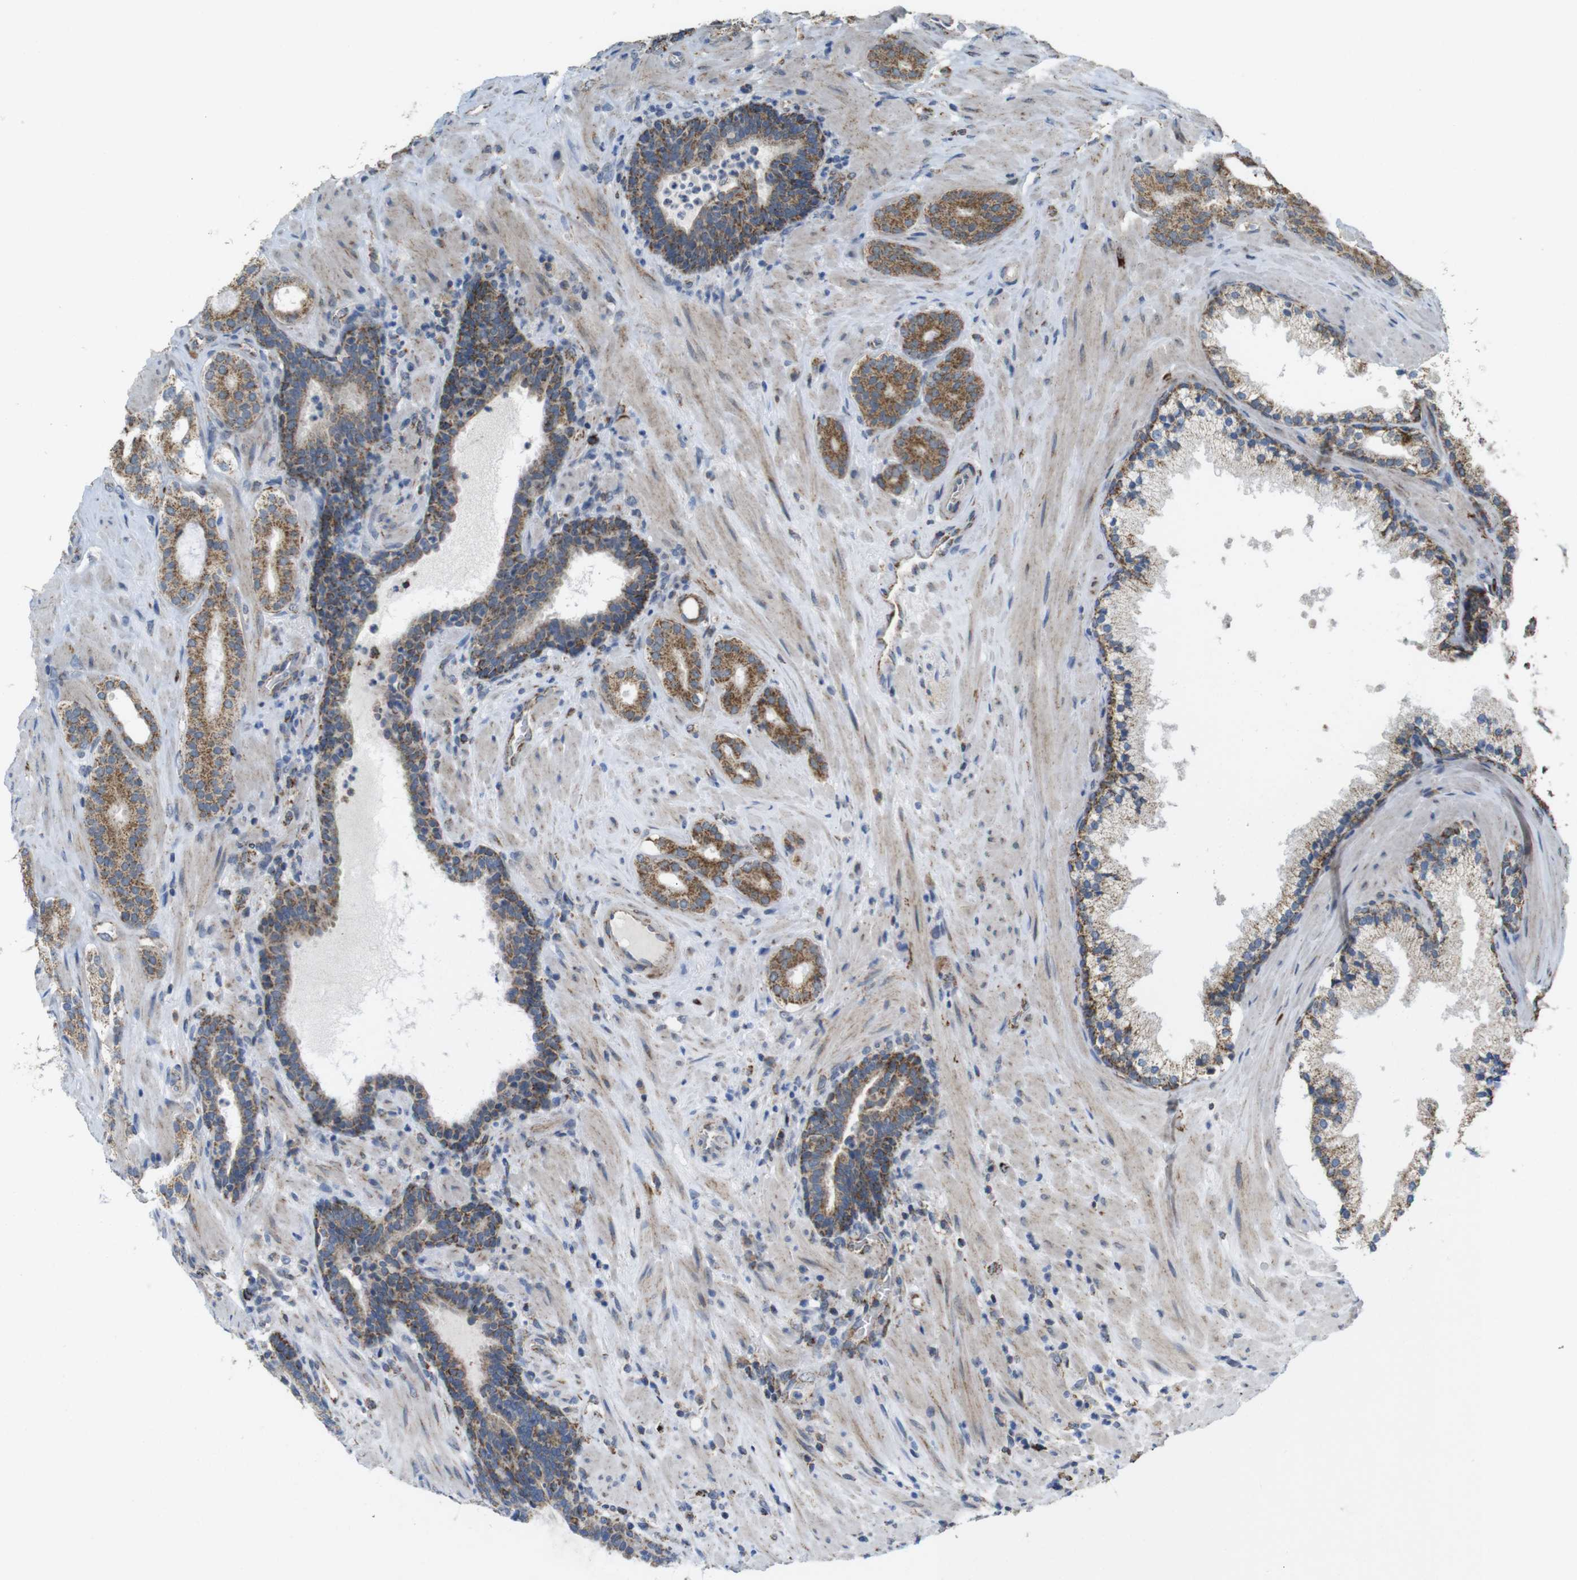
{"staining": {"intensity": "moderate", "quantity": ">75%", "location": "cytoplasmic/membranous"}, "tissue": "prostate cancer", "cell_type": "Tumor cells", "image_type": "cancer", "snomed": [{"axis": "morphology", "description": "Adenocarcinoma, Low grade"}, {"axis": "topography", "description": "Prostate"}], "caption": "Immunohistochemical staining of human prostate adenocarcinoma (low-grade) reveals moderate cytoplasmic/membranous protein staining in approximately >75% of tumor cells.", "gene": "CALHM2", "patient": {"sex": "male", "age": 63}}